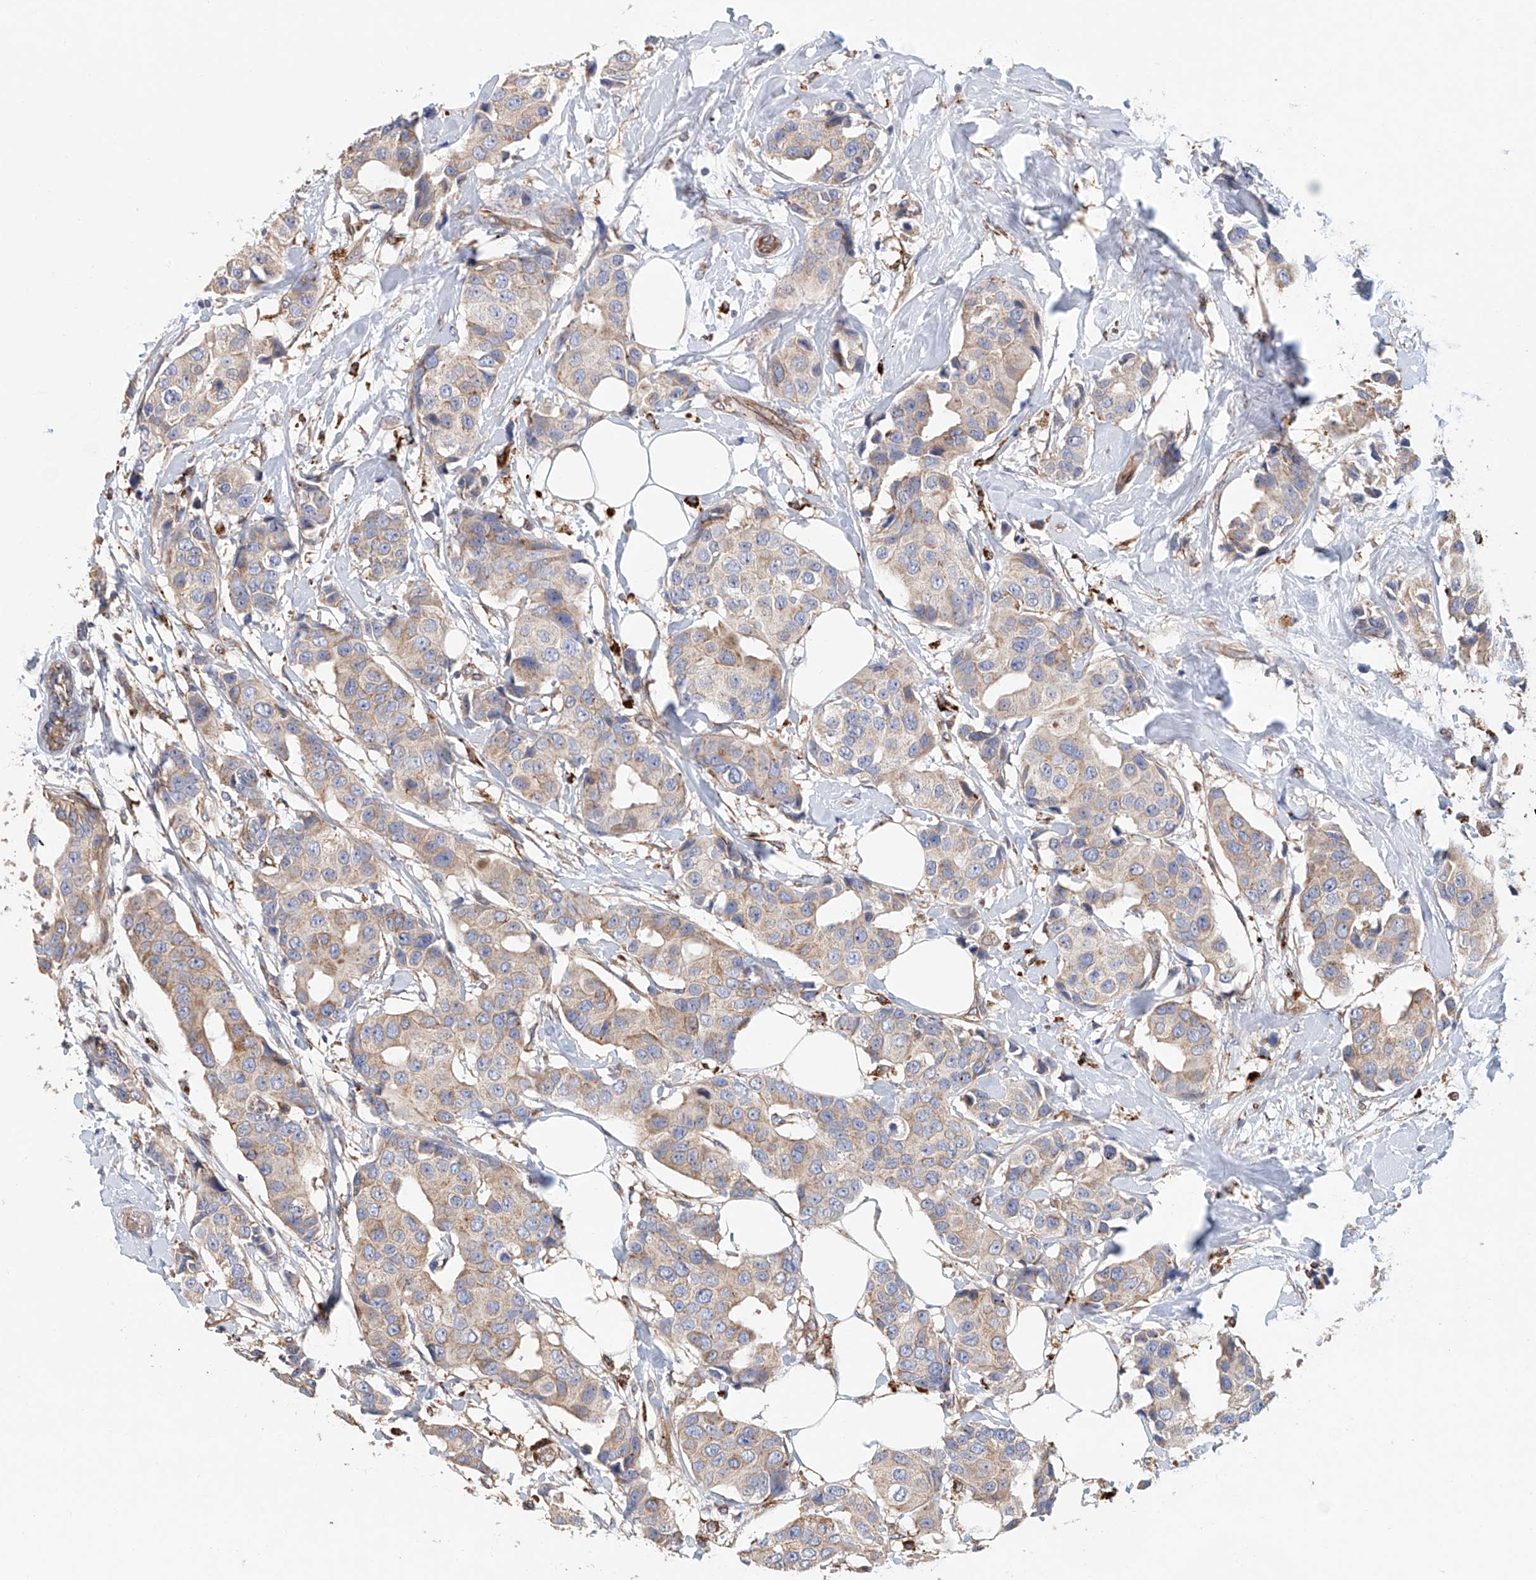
{"staining": {"intensity": "weak", "quantity": ">75%", "location": "cytoplasmic/membranous"}, "tissue": "breast cancer", "cell_type": "Tumor cells", "image_type": "cancer", "snomed": [{"axis": "morphology", "description": "Normal tissue, NOS"}, {"axis": "morphology", "description": "Duct carcinoma"}, {"axis": "topography", "description": "Breast"}], "caption": "Immunohistochemistry (IHC) histopathology image of intraductal carcinoma (breast) stained for a protein (brown), which demonstrates low levels of weak cytoplasmic/membranous expression in about >75% of tumor cells.", "gene": "HGSNAT", "patient": {"sex": "female", "age": 39}}